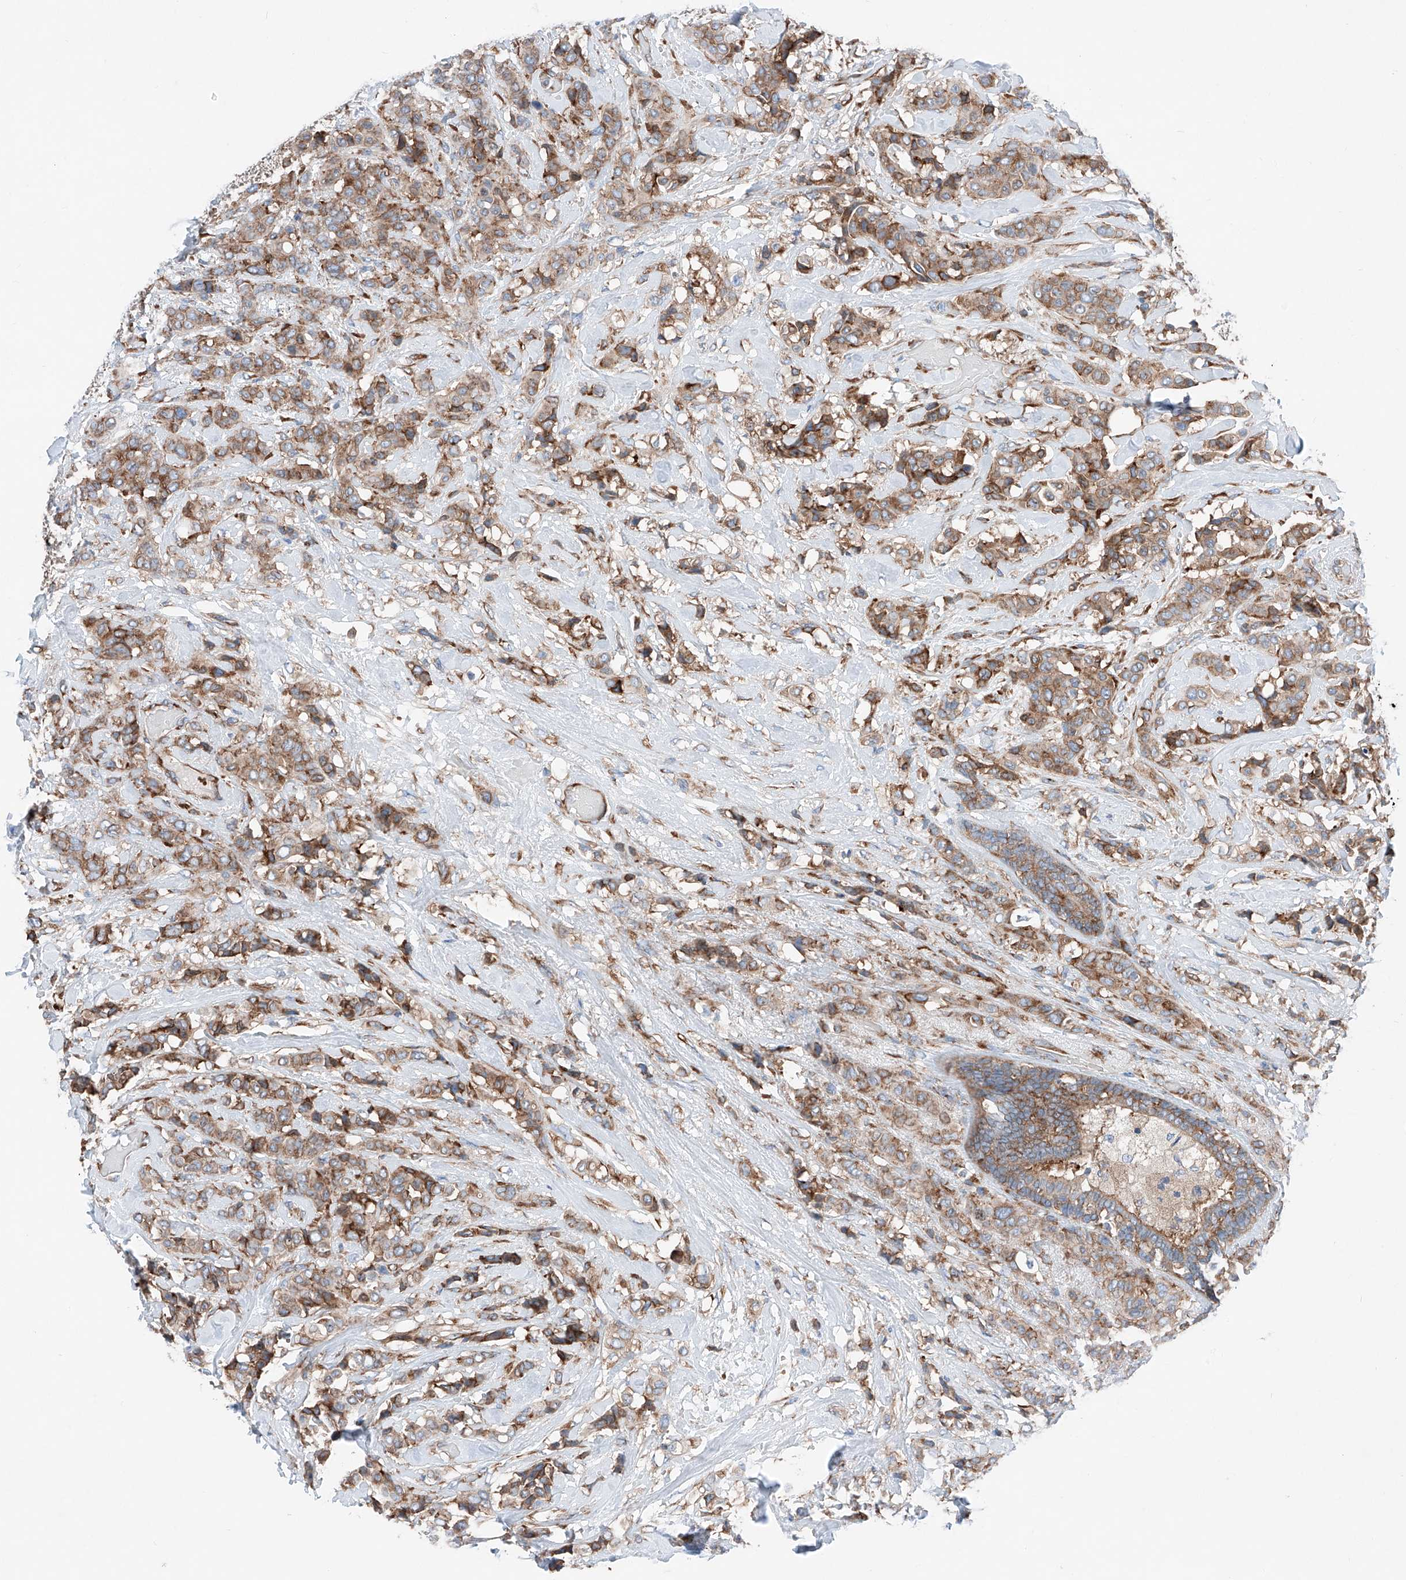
{"staining": {"intensity": "moderate", "quantity": ">75%", "location": "cytoplasmic/membranous"}, "tissue": "breast cancer", "cell_type": "Tumor cells", "image_type": "cancer", "snomed": [{"axis": "morphology", "description": "Lobular carcinoma"}, {"axis": "topography", "description": "Breast"}], "caption": "A medium amount of moderate cytoplasmic/membranous expression is appreciated in about >75% of tumor cells in lobular carcinoma (breast) tissue.", "gene": "CRELD1", "patient": {"sex": "female", "age": 51}}